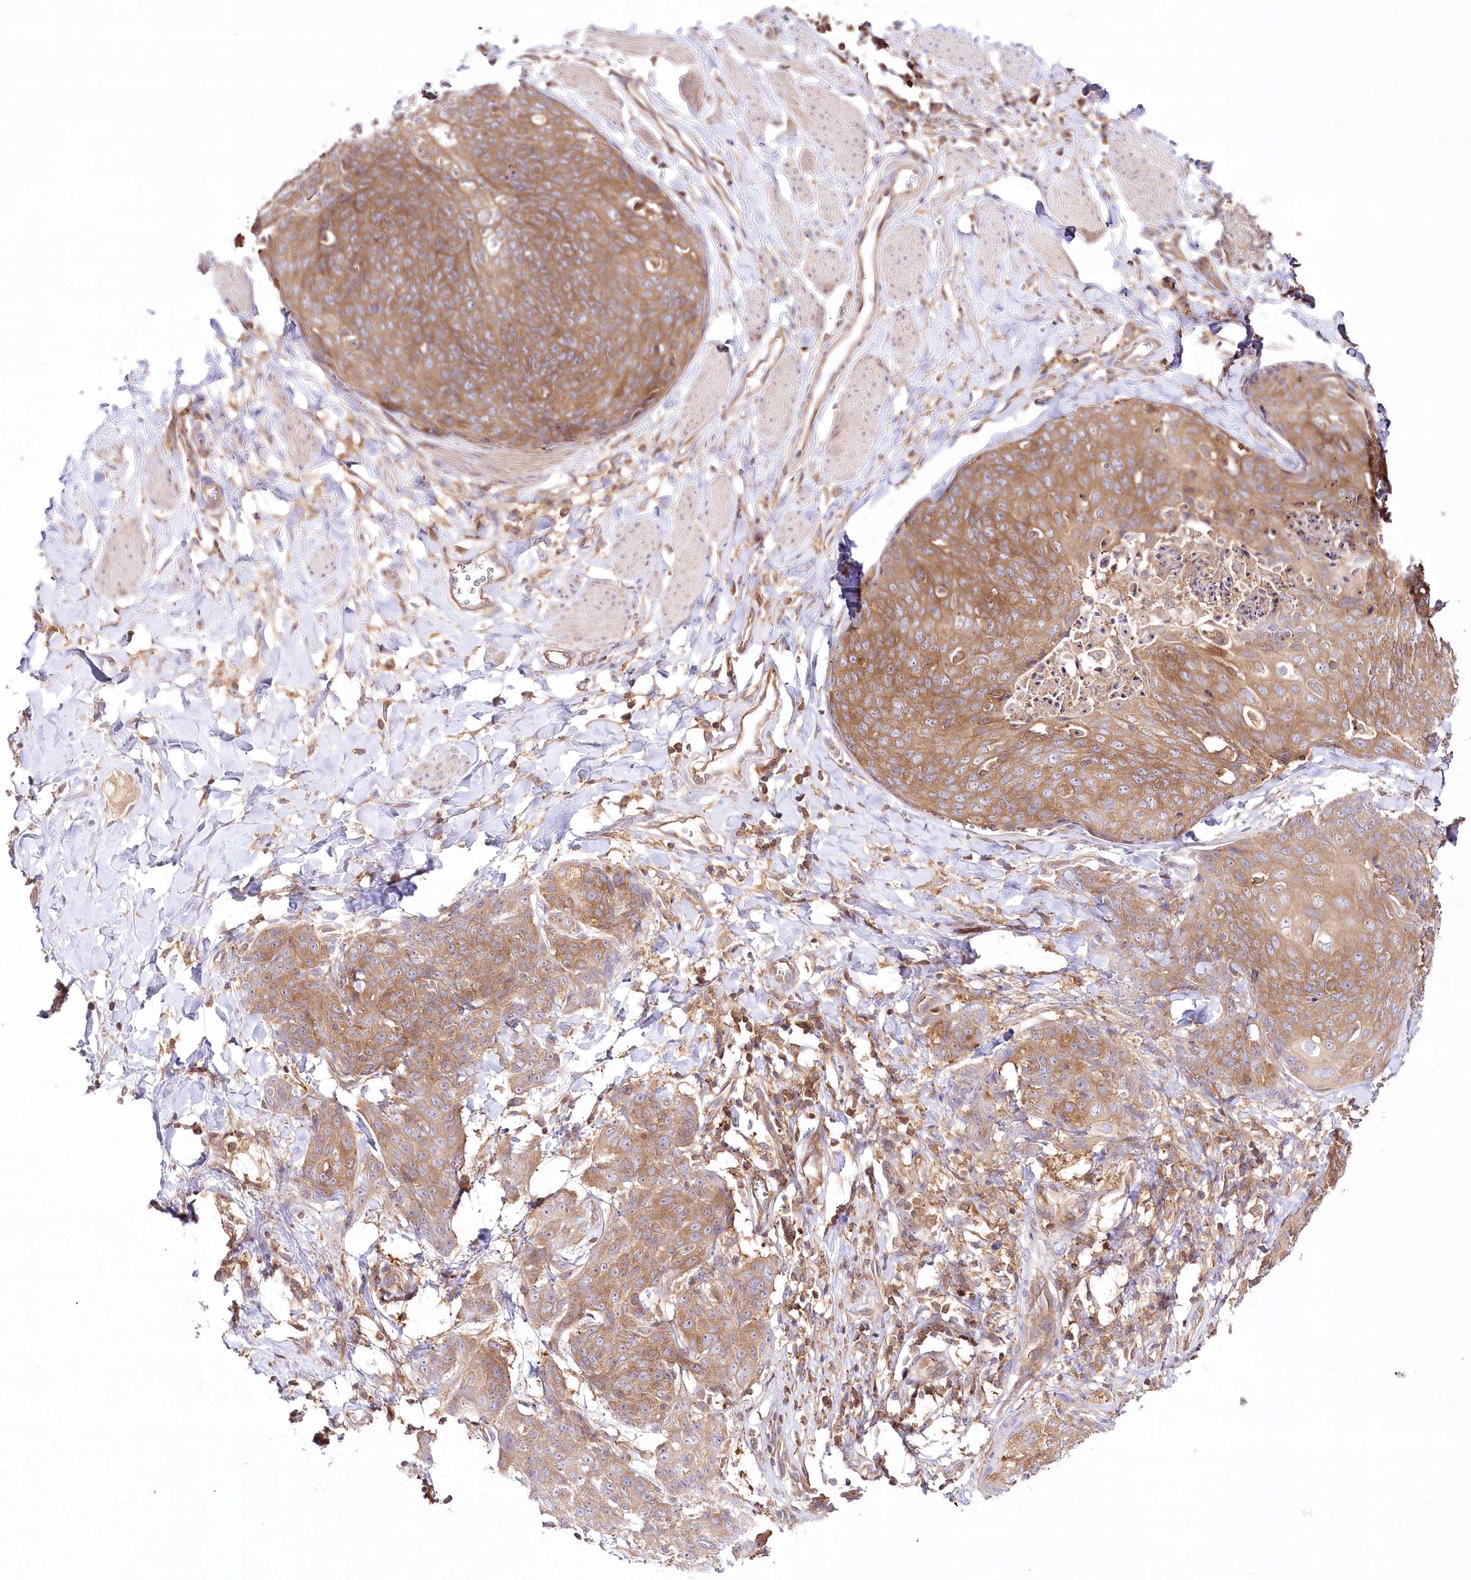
{"staining": {"intensity": "moderate", "quantity": ">75%", "location": "cytoplasmic/membranous"}, "tissue": "skin cancer", "cell_type": "Tumor cells", "image_type": "cancer", "snomed": [{"axis": "morphology", "description": "Squamous cell carcinoma, NOS"}, {"axis": "topography", "description": "Skin"}, {"axis": "topography", "description": "Vulva"}], "caption": "Protein expression analysis of skin cancer (squamous cell carcinoma) demonstrates moderate cytoplasmic/membranous expression in approximately >75% of tumor cells.", "gene": "ABRAXAS2", "patient": {"sex": "female", "age": 85}}